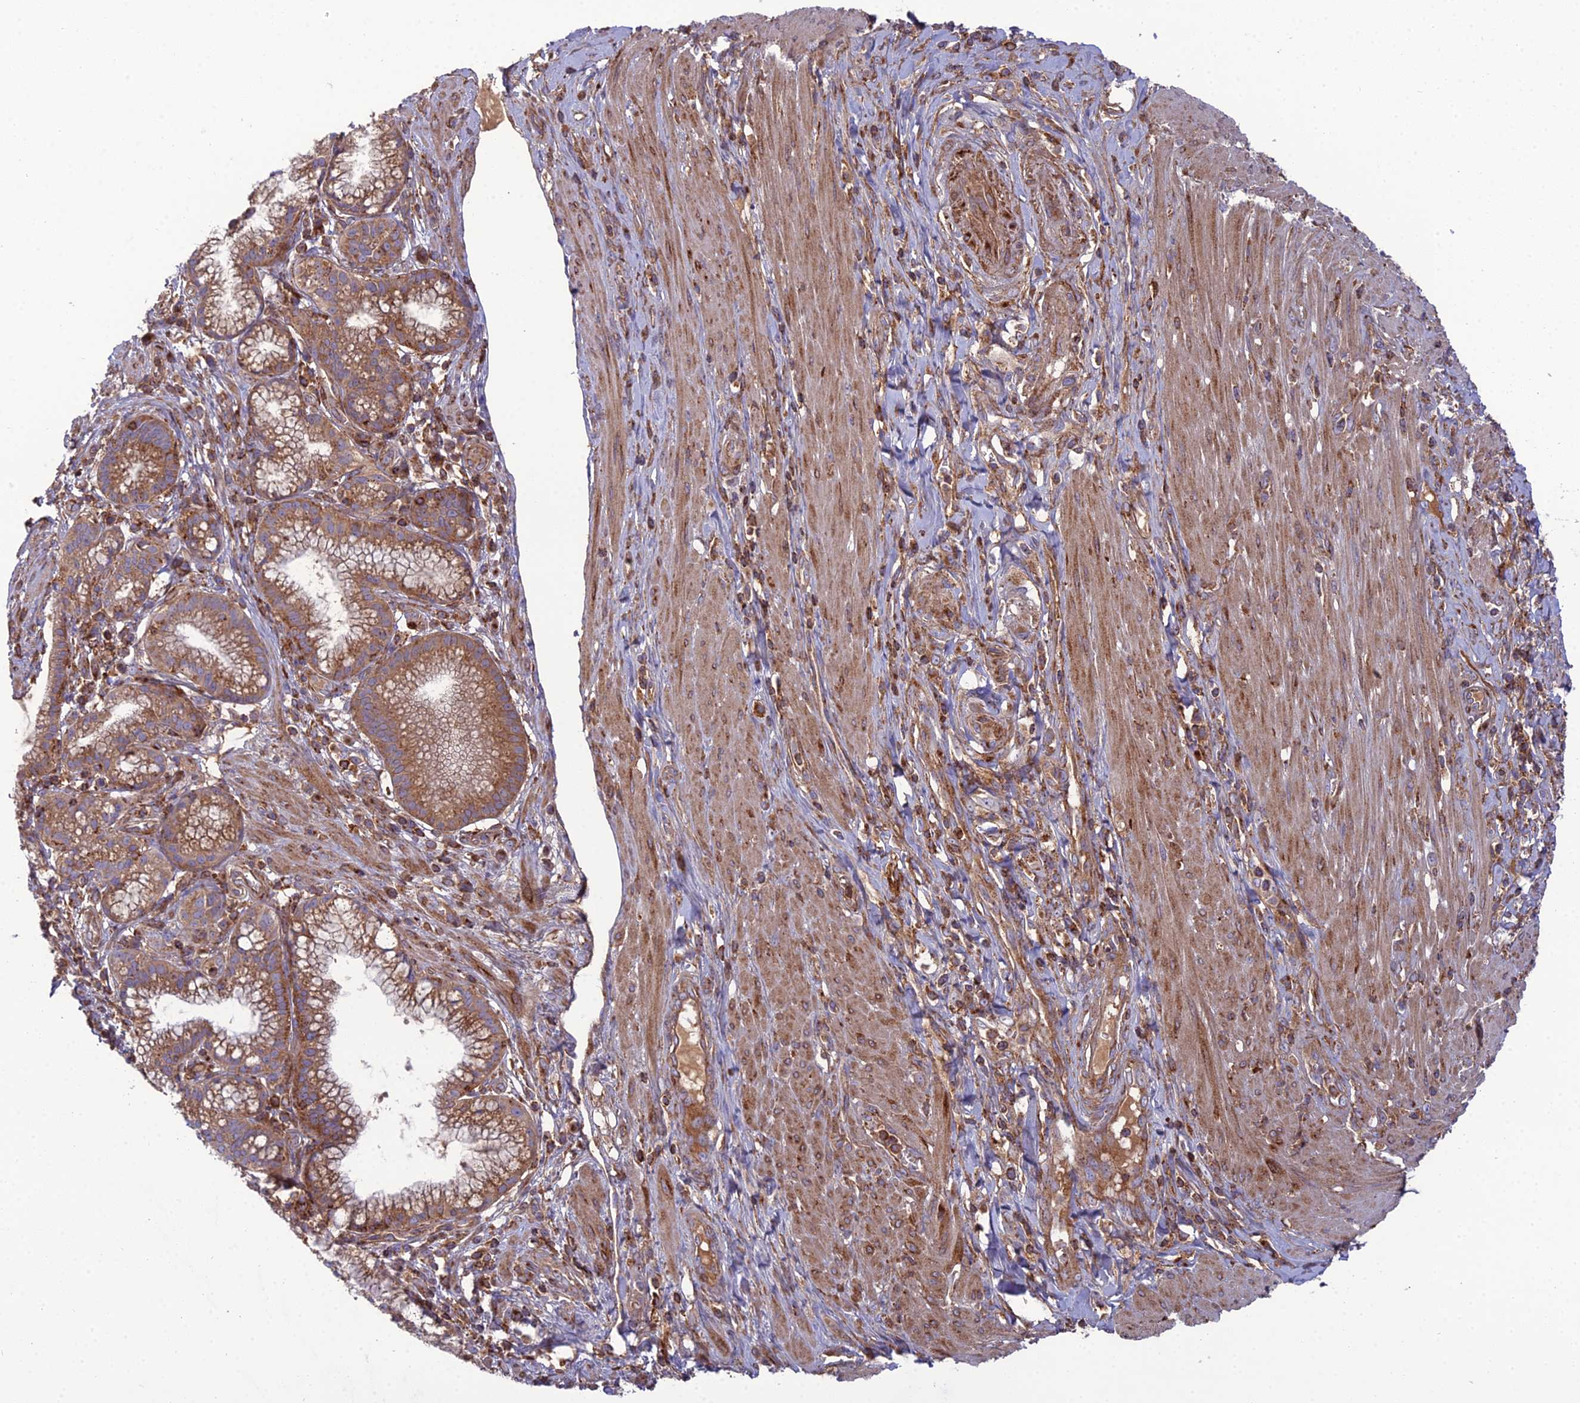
{"staining": {"intensity": "moderate", "quantity": ">75%", "location": "cytoplasmic/membranous"}, "tissue": "pancreatic cancer", "cell_type": "Tumor cells", "image_type": "cancer", "snomed": [{"axis": "morphology", "description": "Adenocarcinoma, NOS"}, {"axis": "topography", "description": "Pancreas"}], "caption": "An immunohistochemistry photomicrograph of tumor tissue is shown. Protein staining in brown highlights moderate cytoplasmic/membranous positivity in pancreatic adenocarcinoma within tumor cells. The staining was performed using DAB to visualize the protein expression in brown, while the nuclei were stained in blue with hematoxylin (Magnification: 20x).", "gene": "LNPEP", "patient": {"sex": "male", "age": 72}}